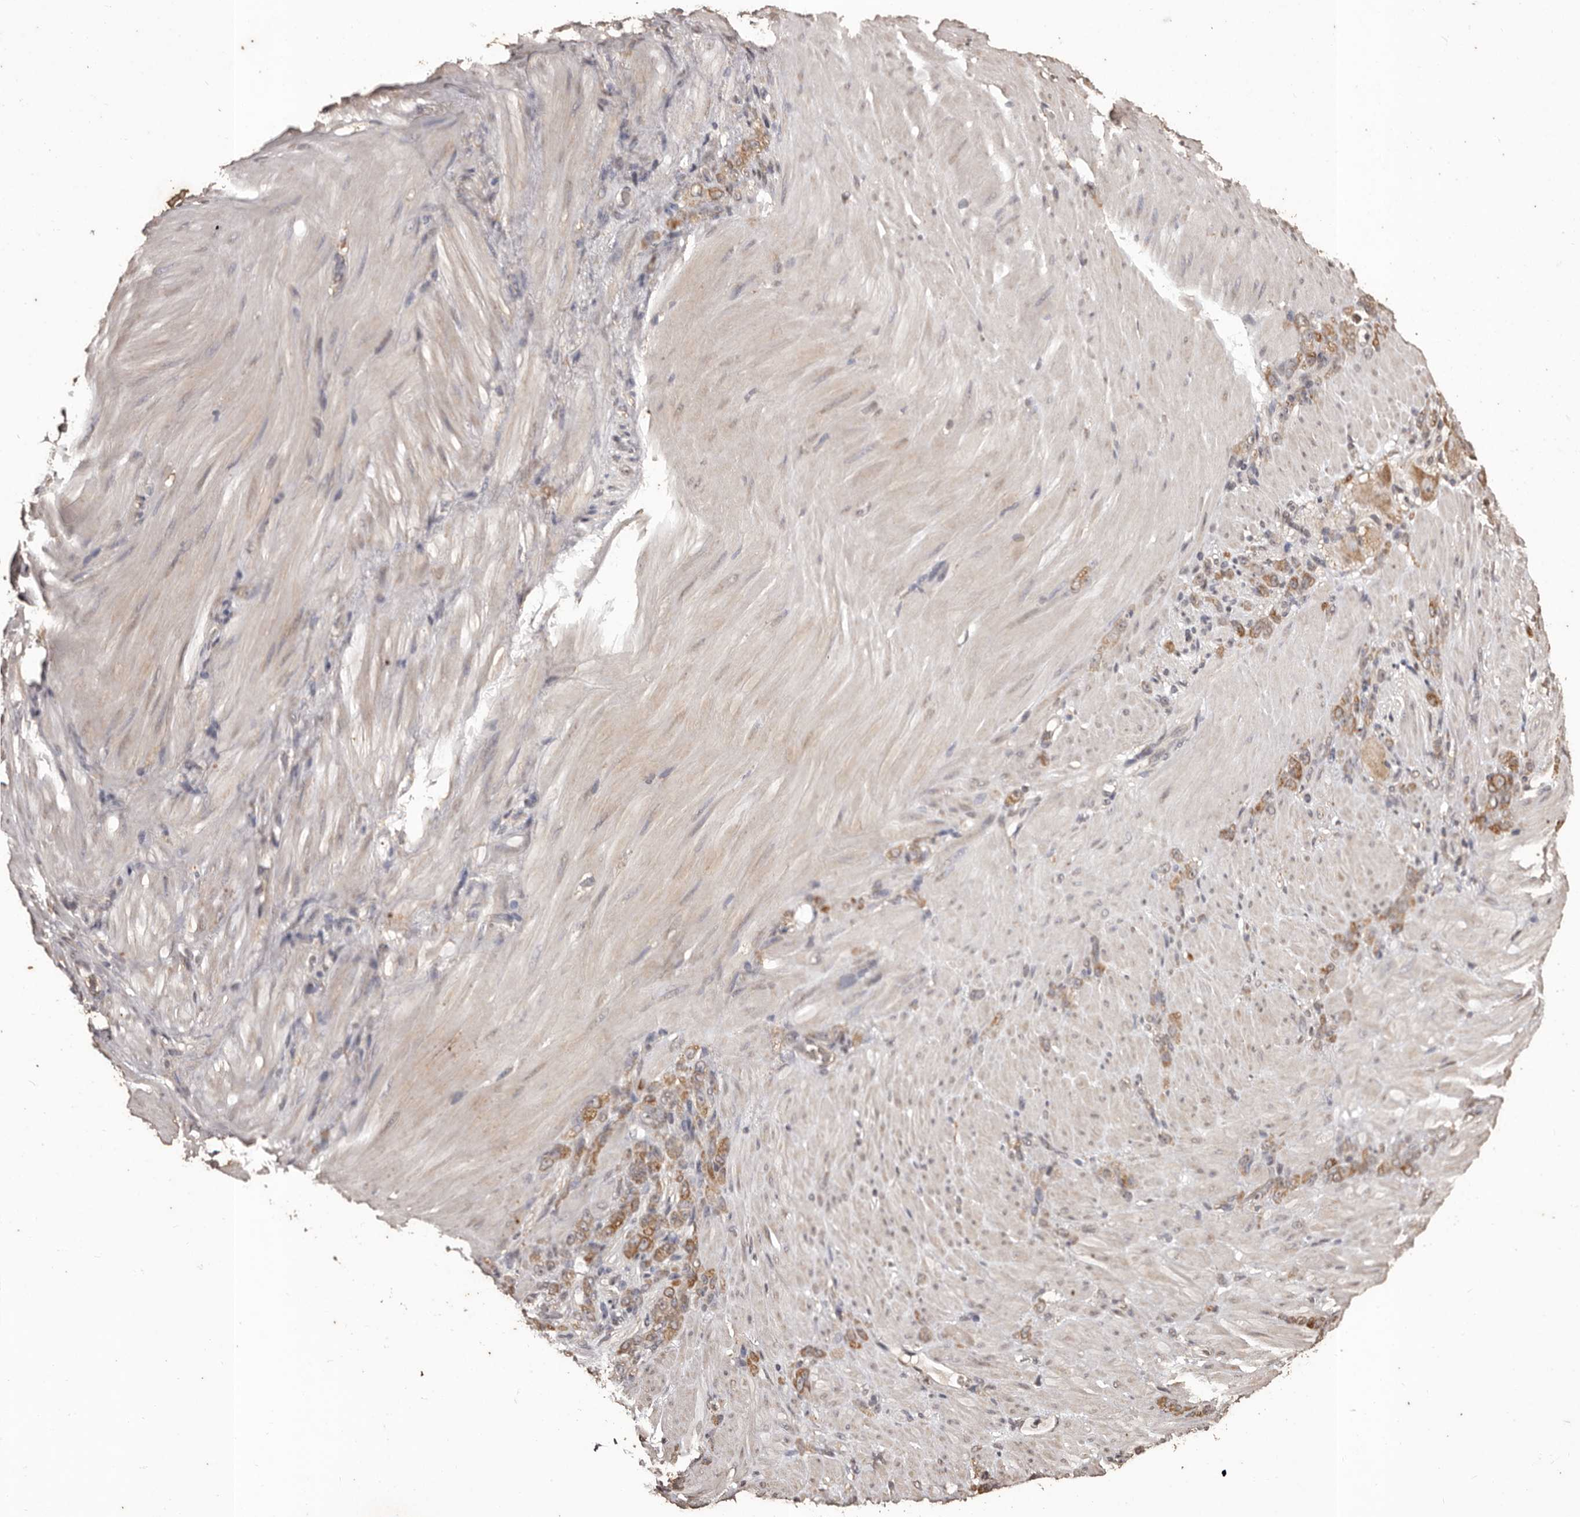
{"staining": {"intensity": "moderate", "quantity": ">75%", "location": "cytoplasmic/membranous"}, "tissue": "stomach cancer", "cell_type": "Tumor cells", "image_type": "cancer", "snomed": [{"axis": "morphology", "description": "Normal tissue, NOS"}, {"axis": "morphology", "description": "Adenocarcinoma, NOS"}, {"axis": "topography", "description": "Stomach"}], "caption": "The photomicrograph reveals immunohistochemical staining of adenocarcinoma (stomach). There is moderate cytoplasmic/membranous positivity is seen in approximately >75% of tumor cells.", "gene": "NAV1", "patient": {"sex": "male", "age": 82}}